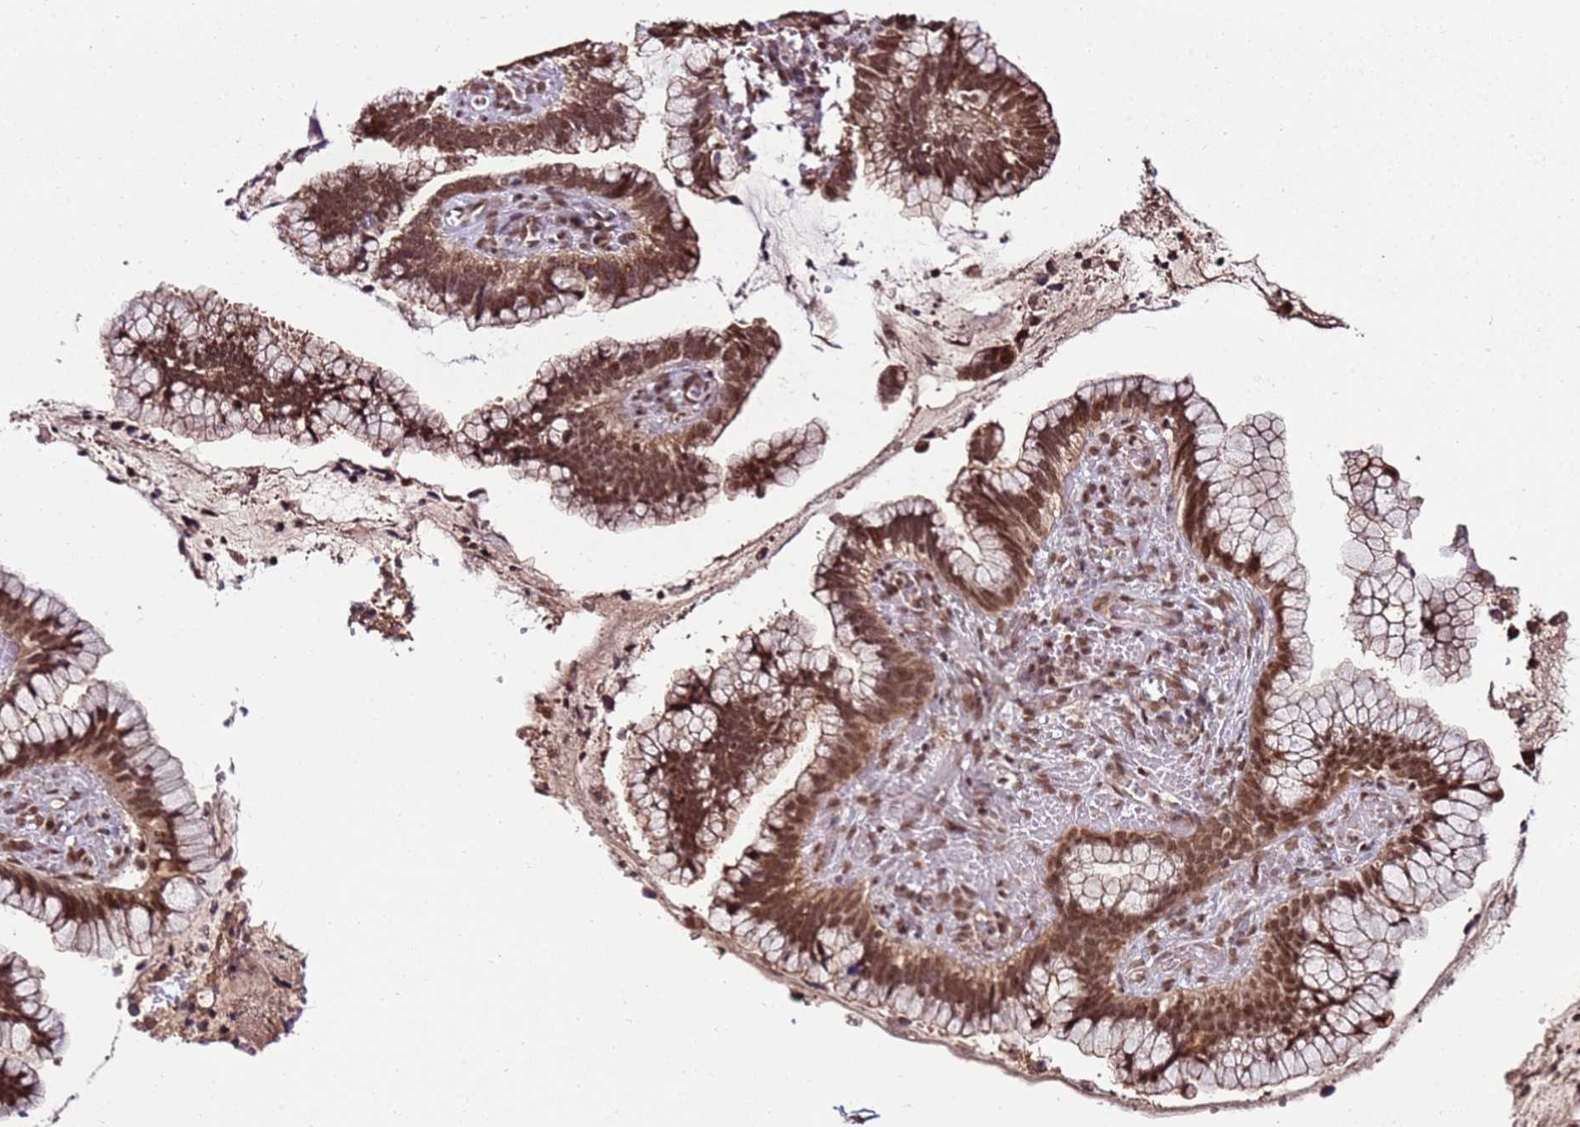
{"staining": {"intensity": "moderate", "quantity": ">75%", "location": "nuclear"}, "tissue": "cervical cancer", "cell_type": "Tumor cells", "image_type": "cancer", "snomed": [{"axis": "morphology", "description": "Adenocarcinoma, NOS"}, {"axis": "topography", "description": "Cervix"}], "caption": "A high-resolution micrograph shows immunohistochemistry staining of cervical cancer, which reveals moderate nuclear positivity in approximately >75% of tumor cells.", "gene": "ZBTB12", "patient": {"sex": "female", "age": 44}}